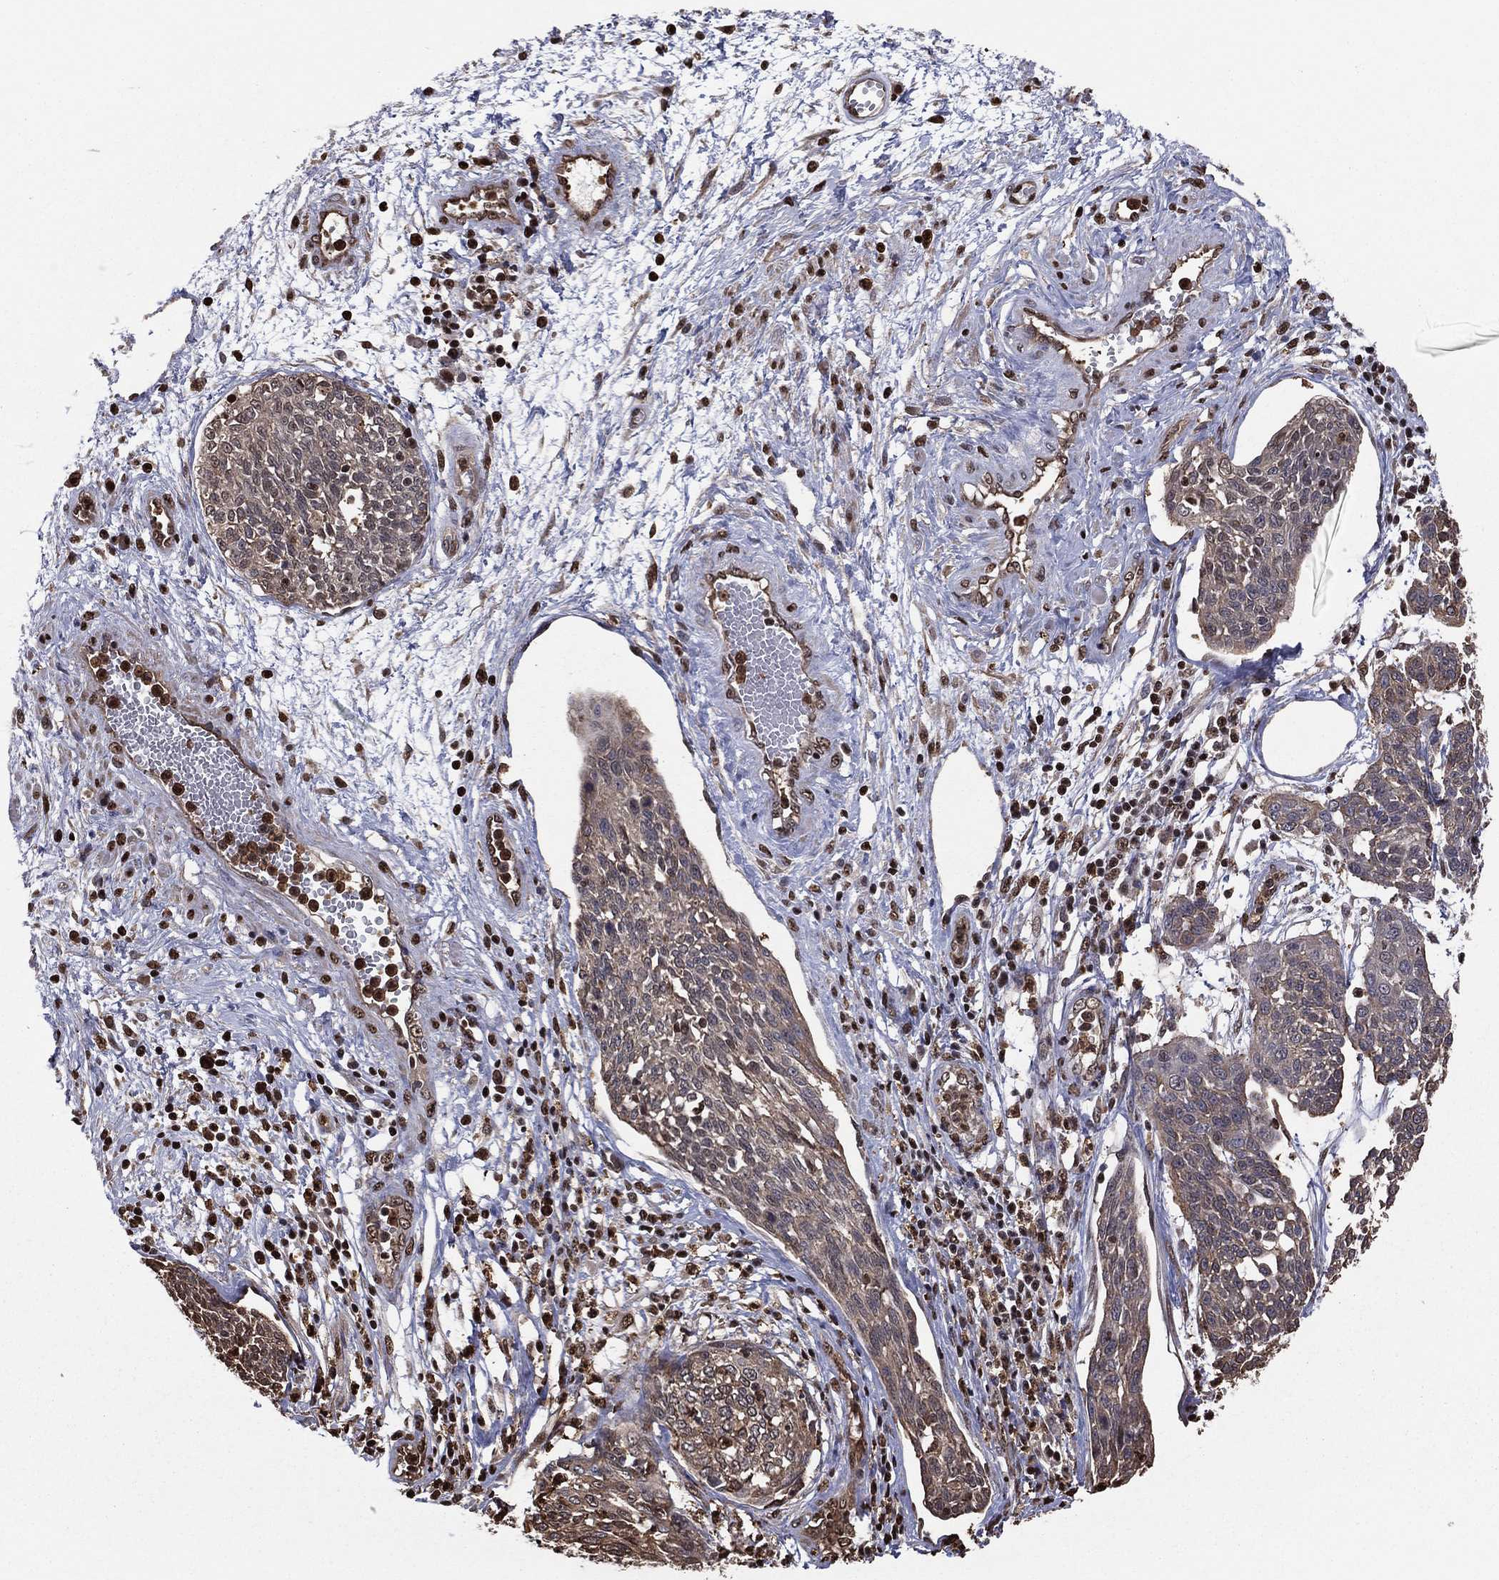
{"staining": {"intensity": "weak", "quantity": "25%-75%", "location": "cytoplasmic/membranous,nuclear"}, "tissue": "cervical cancer", "cell_type": "Tumor cells", "image_type": "cancer", "snomed": [{"axis": "morphology", "description": "Squamous cell carcinoma, NOS"}, {"axis": "topography", "description": "Cervix"}], "caption": "Squamous cell carcinoma (cervical) stained with a brown dye displays weak cytoplasmic/membranous and nuclear positive expression in approximately 25%-75% of tumor cells.", "gene": "GAPDH", "patient": {"sex": "female", "age": 34}}